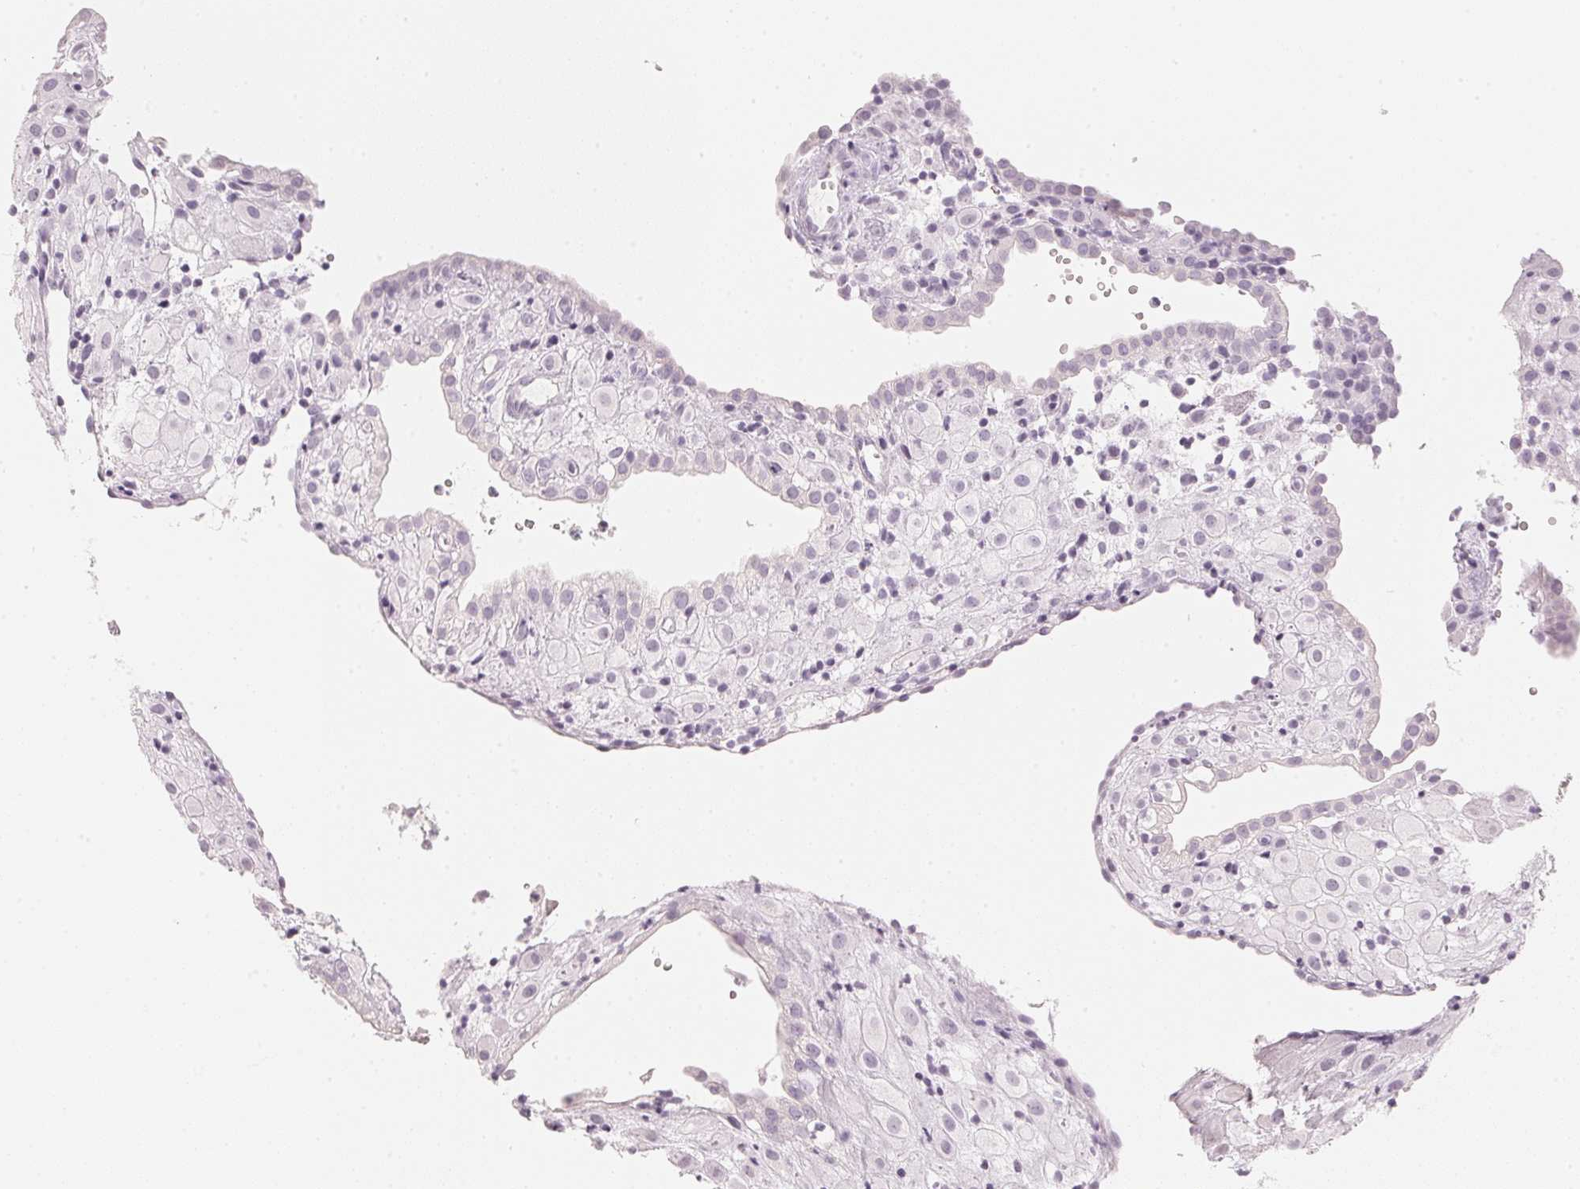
{"staining": {"intensity": "negative", "quantity": "none", "location": "none"}, "tissue": "placenta", "cell_type": "Decidual cells", "image_type": "normal", "snomed": [{"axis": "morphology", "description": "Normal tissue, NOS"}, {"axis": "topography", "description": "Placenta"}], "caption": "IHC micrograph of unremarkable placenta stained for a protein (brown), which shows no staining in decidual cells.", "gene": "SLC22A8", "patient": {"sex": "female", "age": 24}}